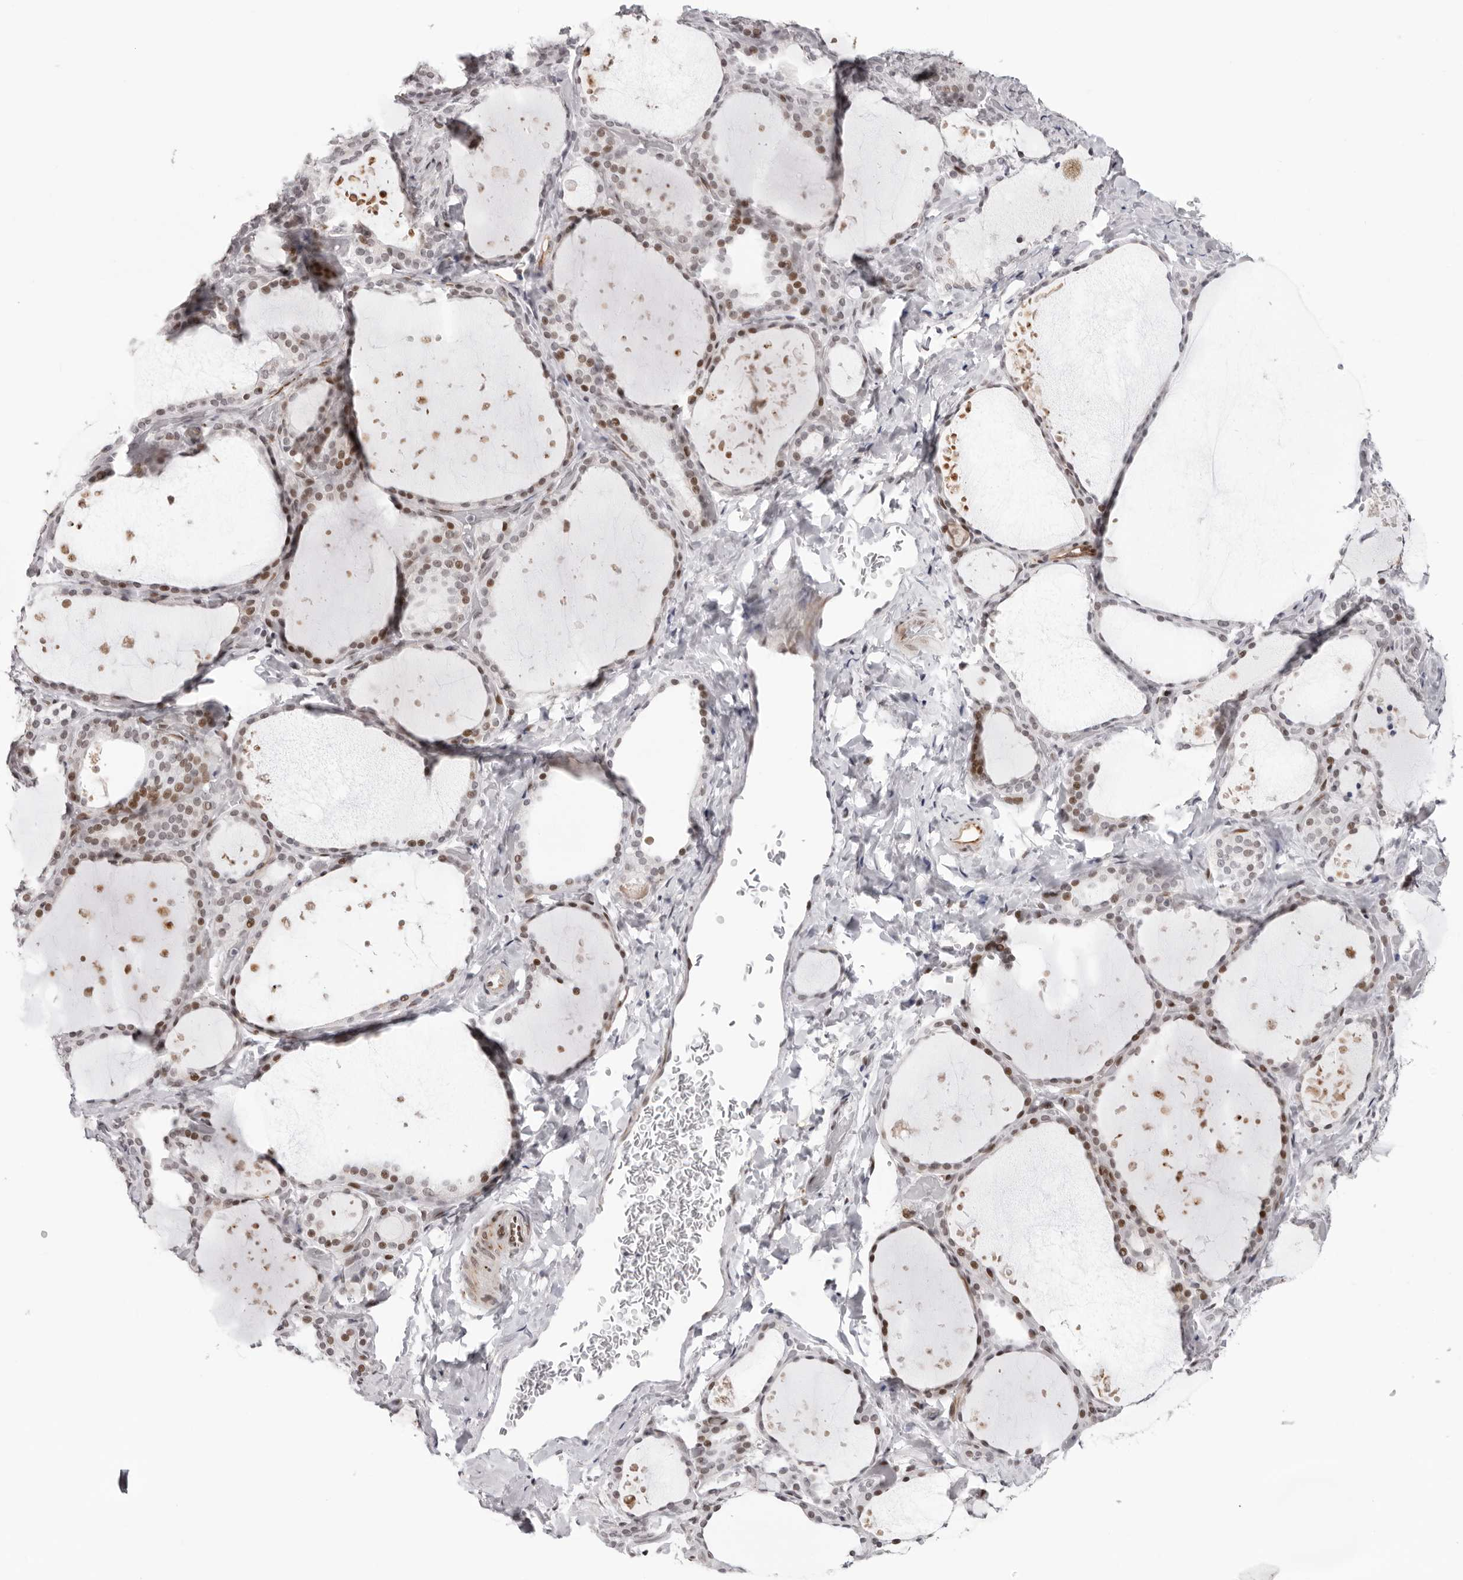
{"staining": {"intensity": "moderate", "quantity": "25%-75%", "location": "nuclear"}, "tissue": "thyroid gland", "cell_type": "Glandular cells", "image_type": "normal", "snomed": [{"axis": "morphology", "description": "Normal tissue, NOS"}, {"axis": "topography", "description": "Thyroid gland"}], "caption": "Moderate nuclear positivity is identified in approximately 25%-75% of glandular cells in normal thyroid gland.", "gene": "NTPCR", "patient": {"sex": "female", "age": 44}}